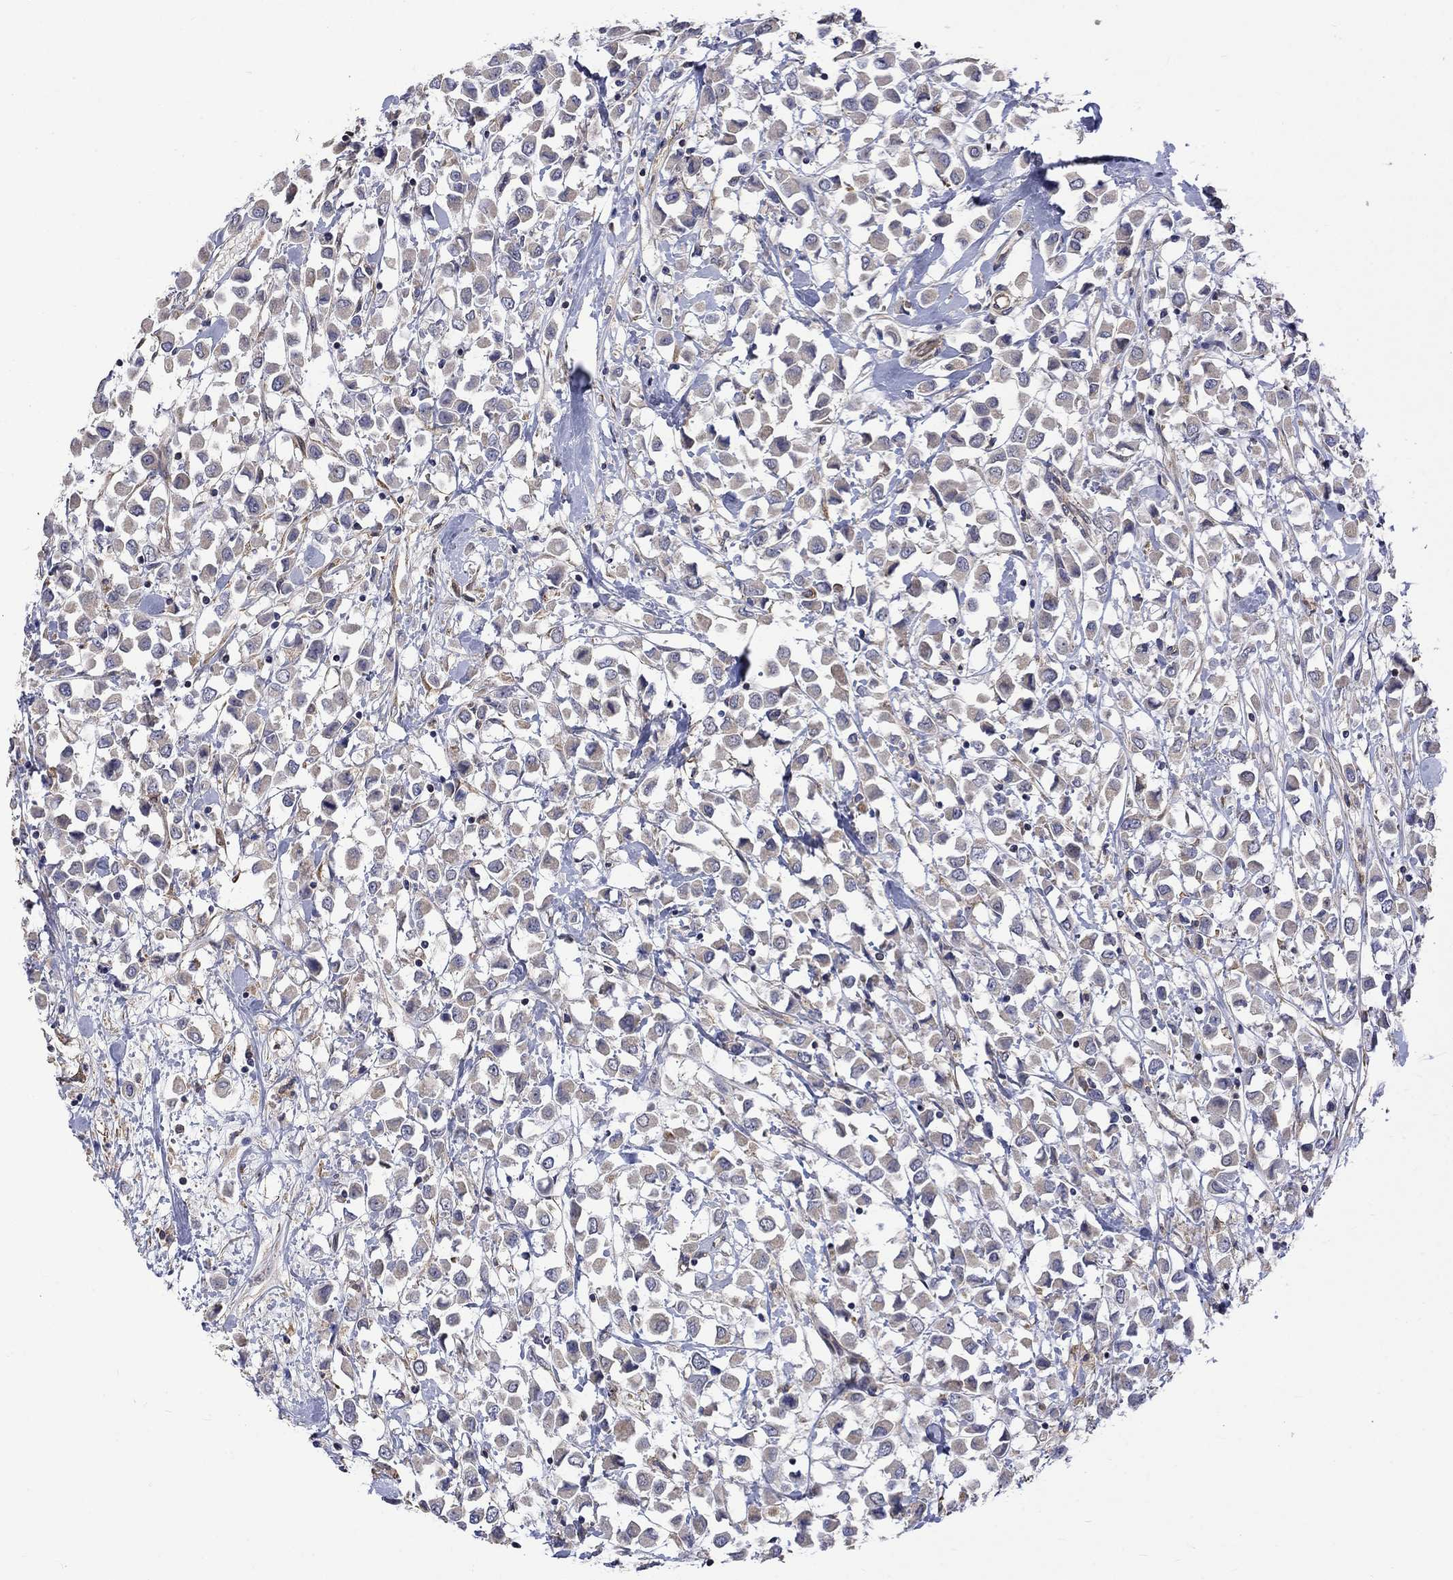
{"staining": {"intensity": "weak", "quantity": "25%-75%", "location": "cytoplasmic/membranous"}, "tissue": "breast cancer", "cell_type": "Tumor cells", "image_type": "cancer", "snomed": [{"axis": "morphology", "description": "Duct carcinoma"}, {"axis": "topography", "description": "Breast"}], "caption": "Tumor cells demonstrate weak cytoplasmic/membranous staining in about 25%-75% of cells in breast cancer.", "gene": "CAMKK2", "patient": {"sex": "female", "age": 61}}